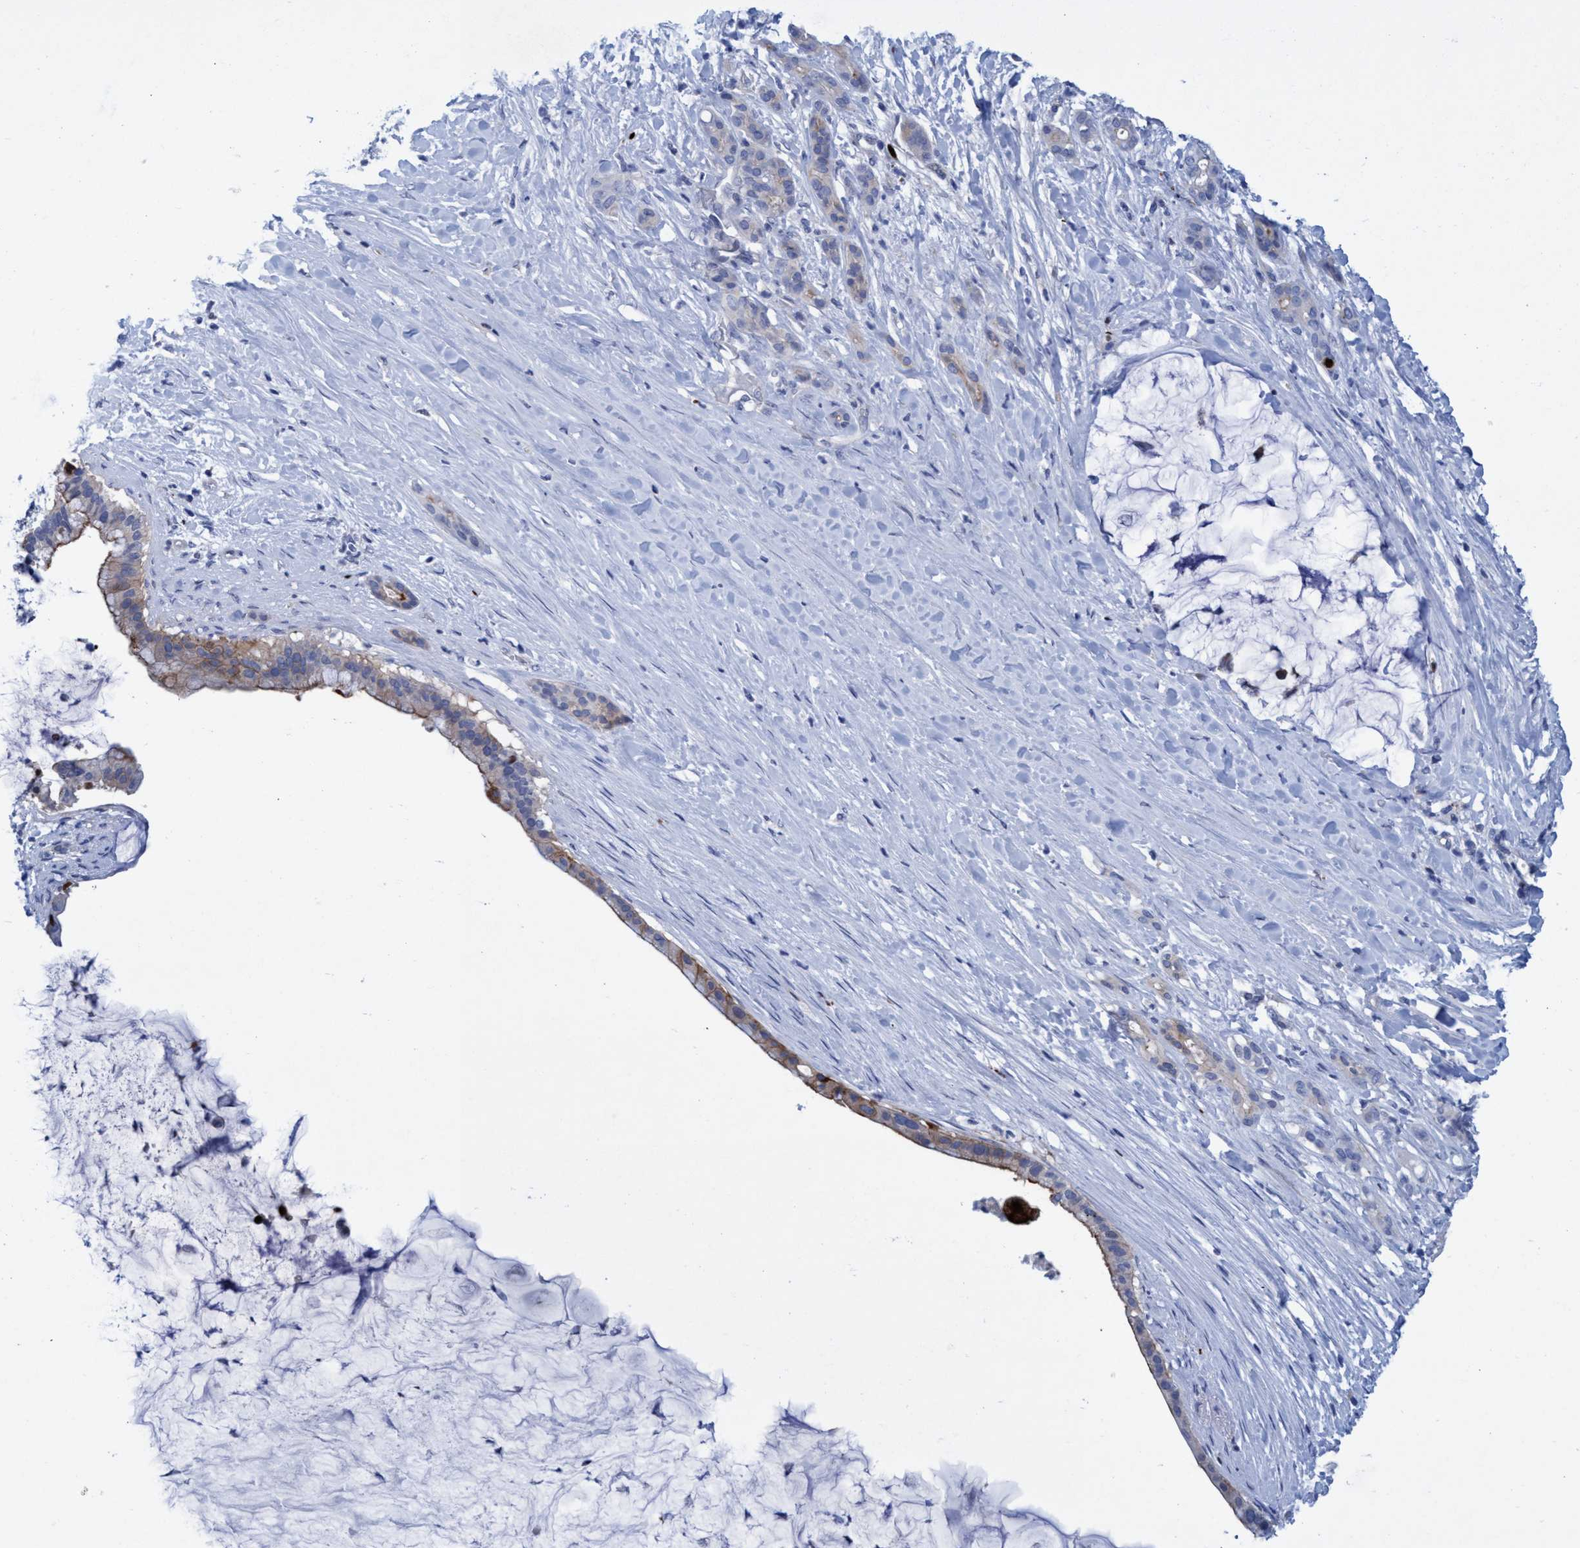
{"staining": {"intensity": "weak", "quantity": ">75%", "location": "cytoplasmic/membranous"}, "tissue": "pancreatic cancer", "cell_type": "Tumor cells", "image_type": "cancer", "snomed": [{"axis": "morphology", "description": "Adenocarcinoma, NOS"}, {"axis": "topography", "description": "Pancreas"}], "caption": "Pancreatic cancer (adenocarcinoma) tissue demonstrates weak cytoplasmic/membranous expression in approximately >75% of tumor cells", "gene": "R3HCC1", "patient": {"sex": "male", "age": 41}}